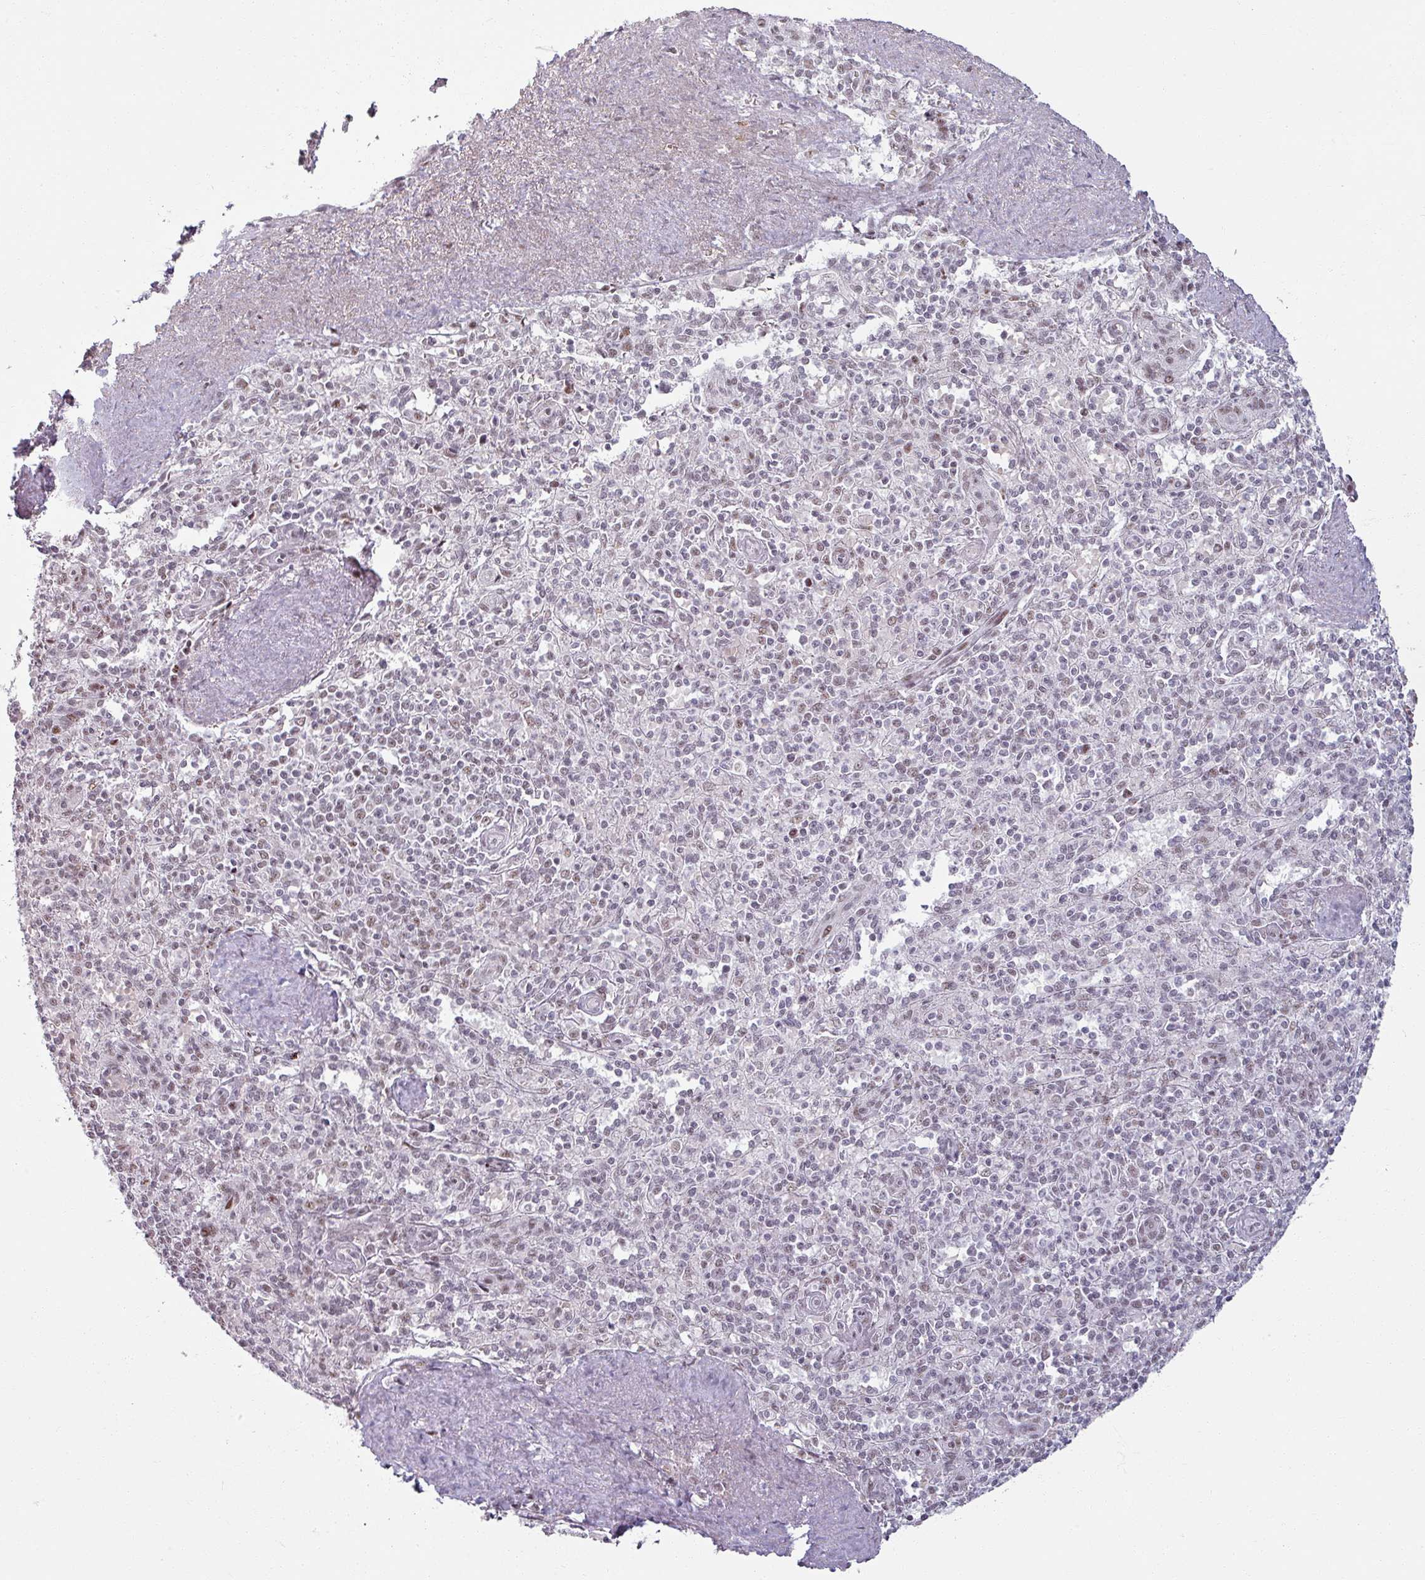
{"staining": {"intensity": "weak", "quantity": "25%-75%", "location": "nuclear"}, "tissue": "spleen", "cell_type": "Cells in red pulp", "image_type": "normal", "snomed": [{"axis": "morphology", "description": "Normal tissue, NOS"}, {"axis": "topography", "description": "Spleen"}], "caption": "This is a photomicrograph of immunohistochemistry (IHC) staining of unremarkable spleen, which shows weak expression in the nuclear of cells in red pulp.", "gene": "NCOR1", "patient": {"sex": "female", "age": 70}}